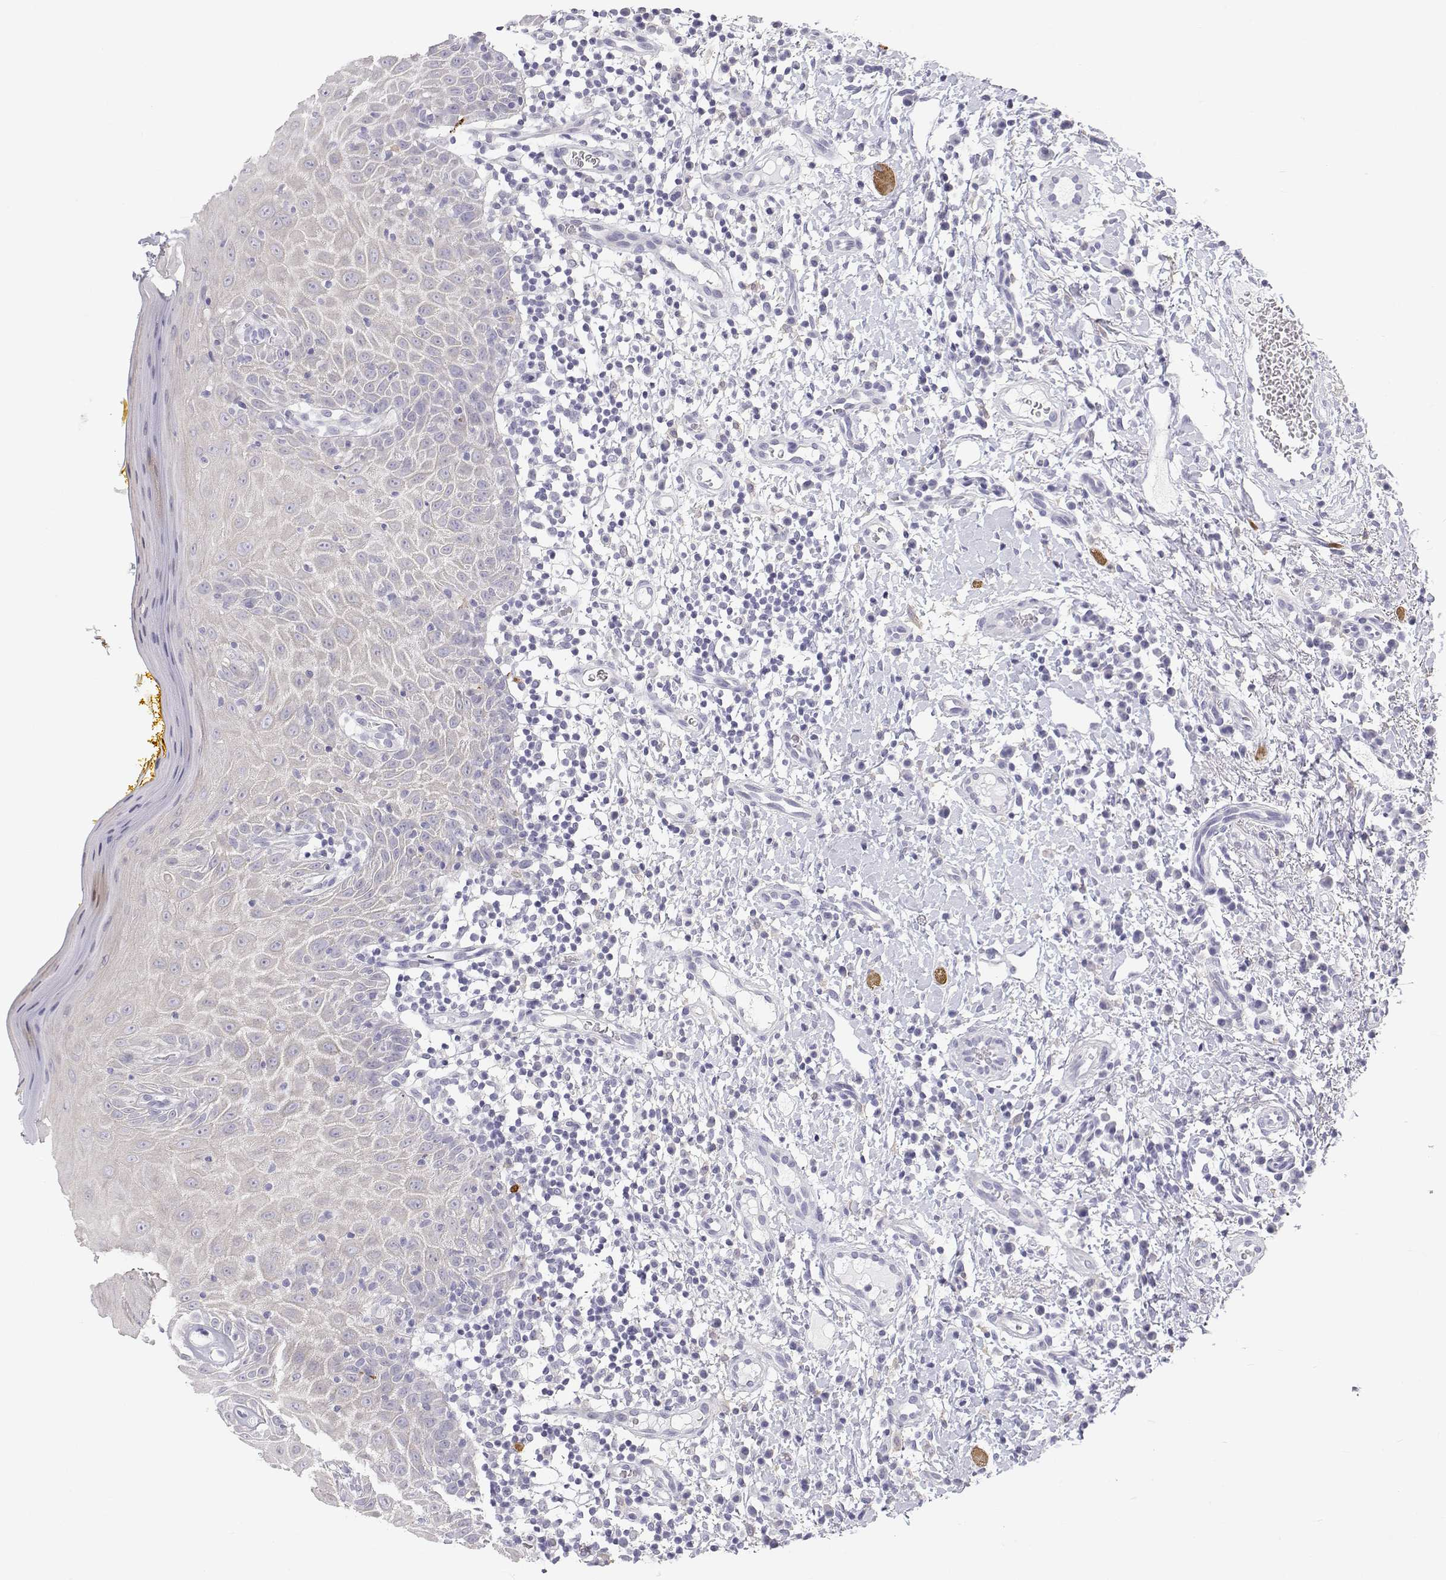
{"staining": {"intensity": "negative", "quantity": "none", "location": "none"}, "tissue": "oral mucosa", "cell_type": "Squamous epithelial cells", "image_type": "normal", "snomed": [{"axis": "morphology", "description": "Normal tissue, NOS"}, {"axis": "topography", "description": "Oral tissue"}, {"axis": "topography", "description": "Tounge, NOS"}], "caption": "IHC of unremarkable oral mucosa reveals no expression in squamous epithelial cells. (Stains: DAB IHC with hematoxylin counter stain, Microscopy: brightfield microscopy at high magnification).", "gene": "TTN", "patient": {"sex": "female", "age": 58}}